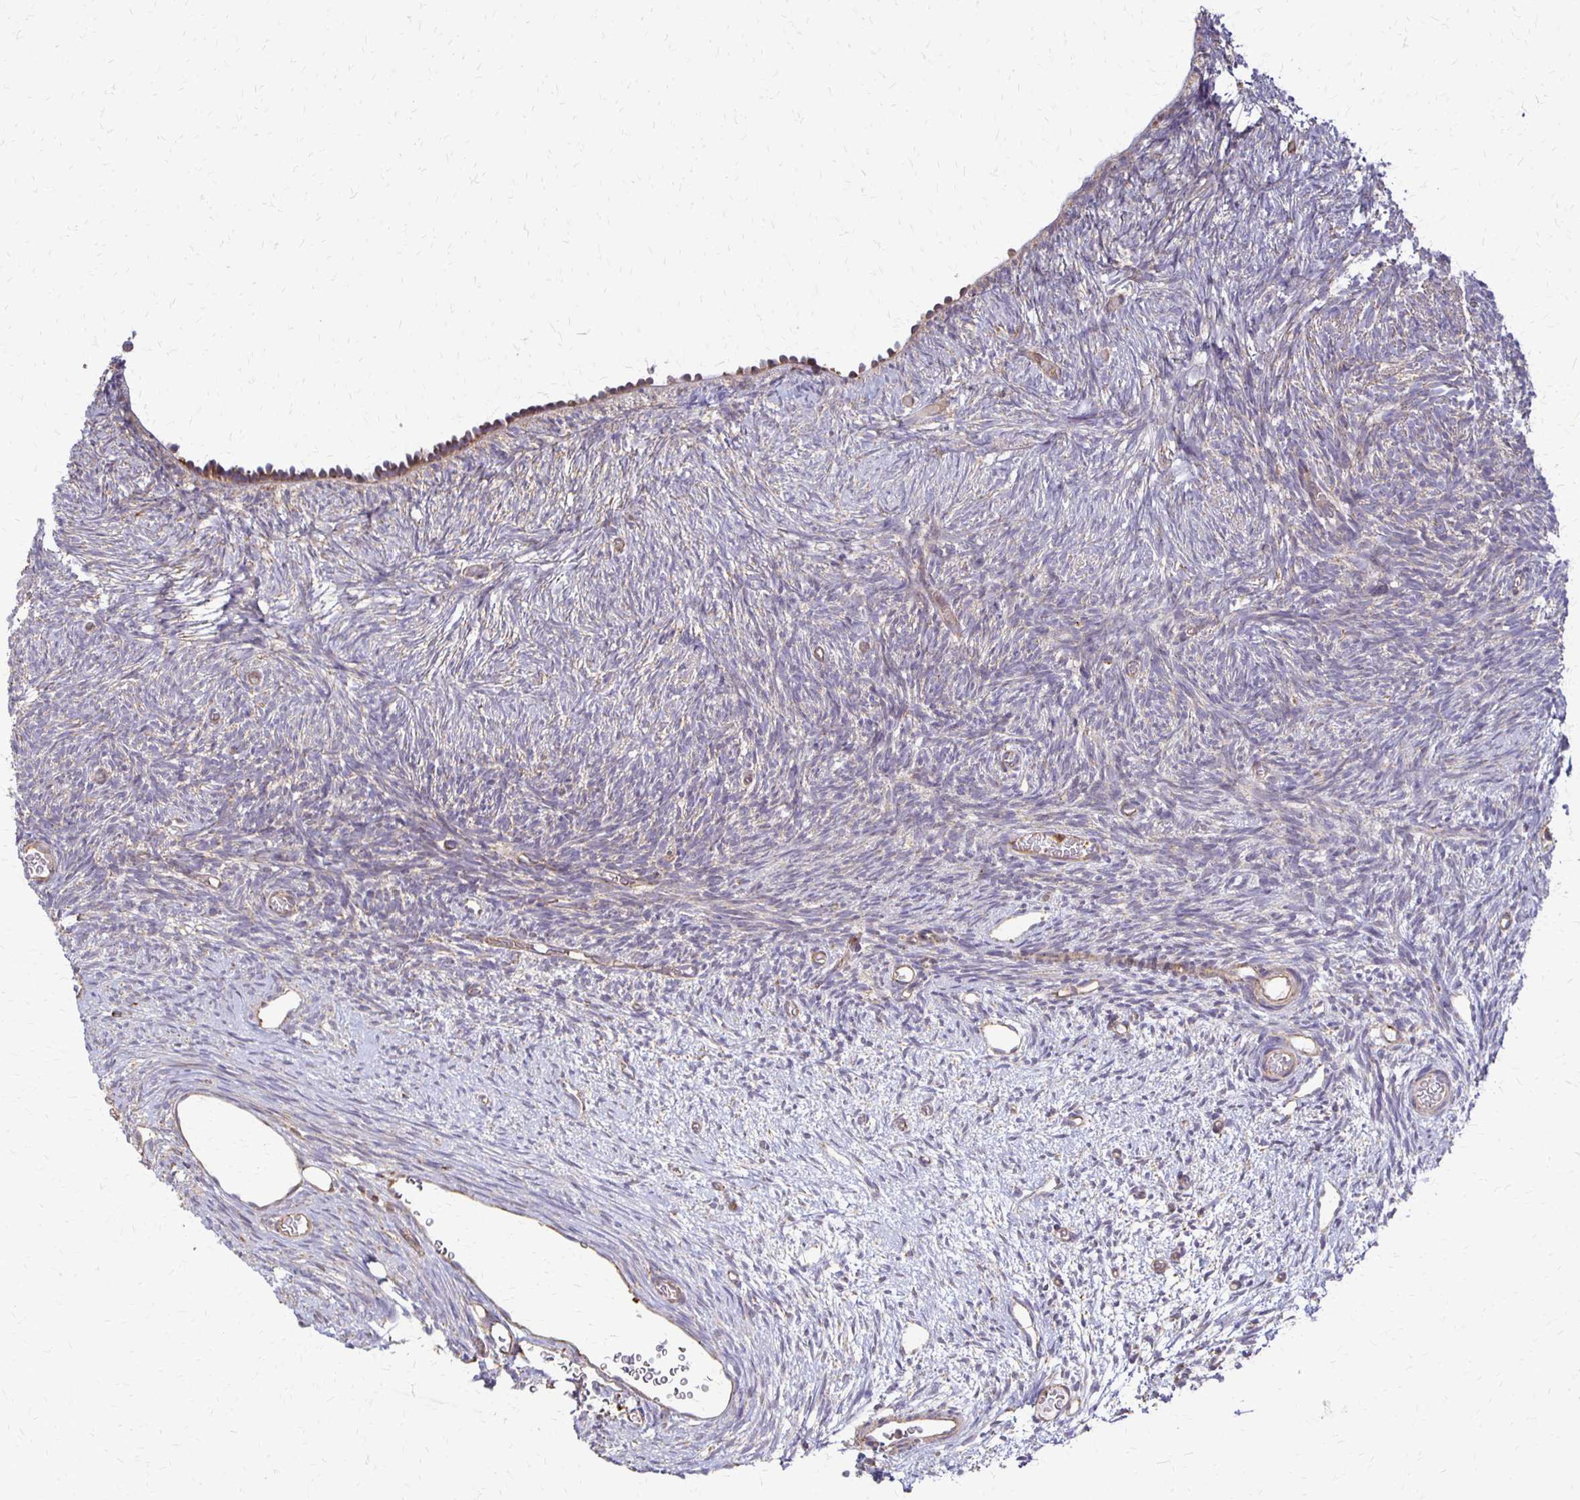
{"staining": {"intensity": "moderate", "quantity": "25%-75%", "location": "cytoplasmic/membranous"}, "tissue": "ovary", "cell_type": "Follicle cells", "image_type": "normal", "snomed": [{"axis": "morphology", "description": "Normal tissue, NOS"}, {"axis": "topography", "description": "Ovary"}], "caption": "Immunohistochemistry (IHC) (DAB (3,3'-diaminobenzidine)) staining of benign human ovary demonstrates moderate cytoplasmic/membranous protein expression in about 25%-75% of follicle cells. (Stains: DAB in brown, nuclei in blue, Microscopy: brightfield microscopy at high magnification).", "gene": "EIF4EBP2", "patient": {"sex": "female", "age": 39}}